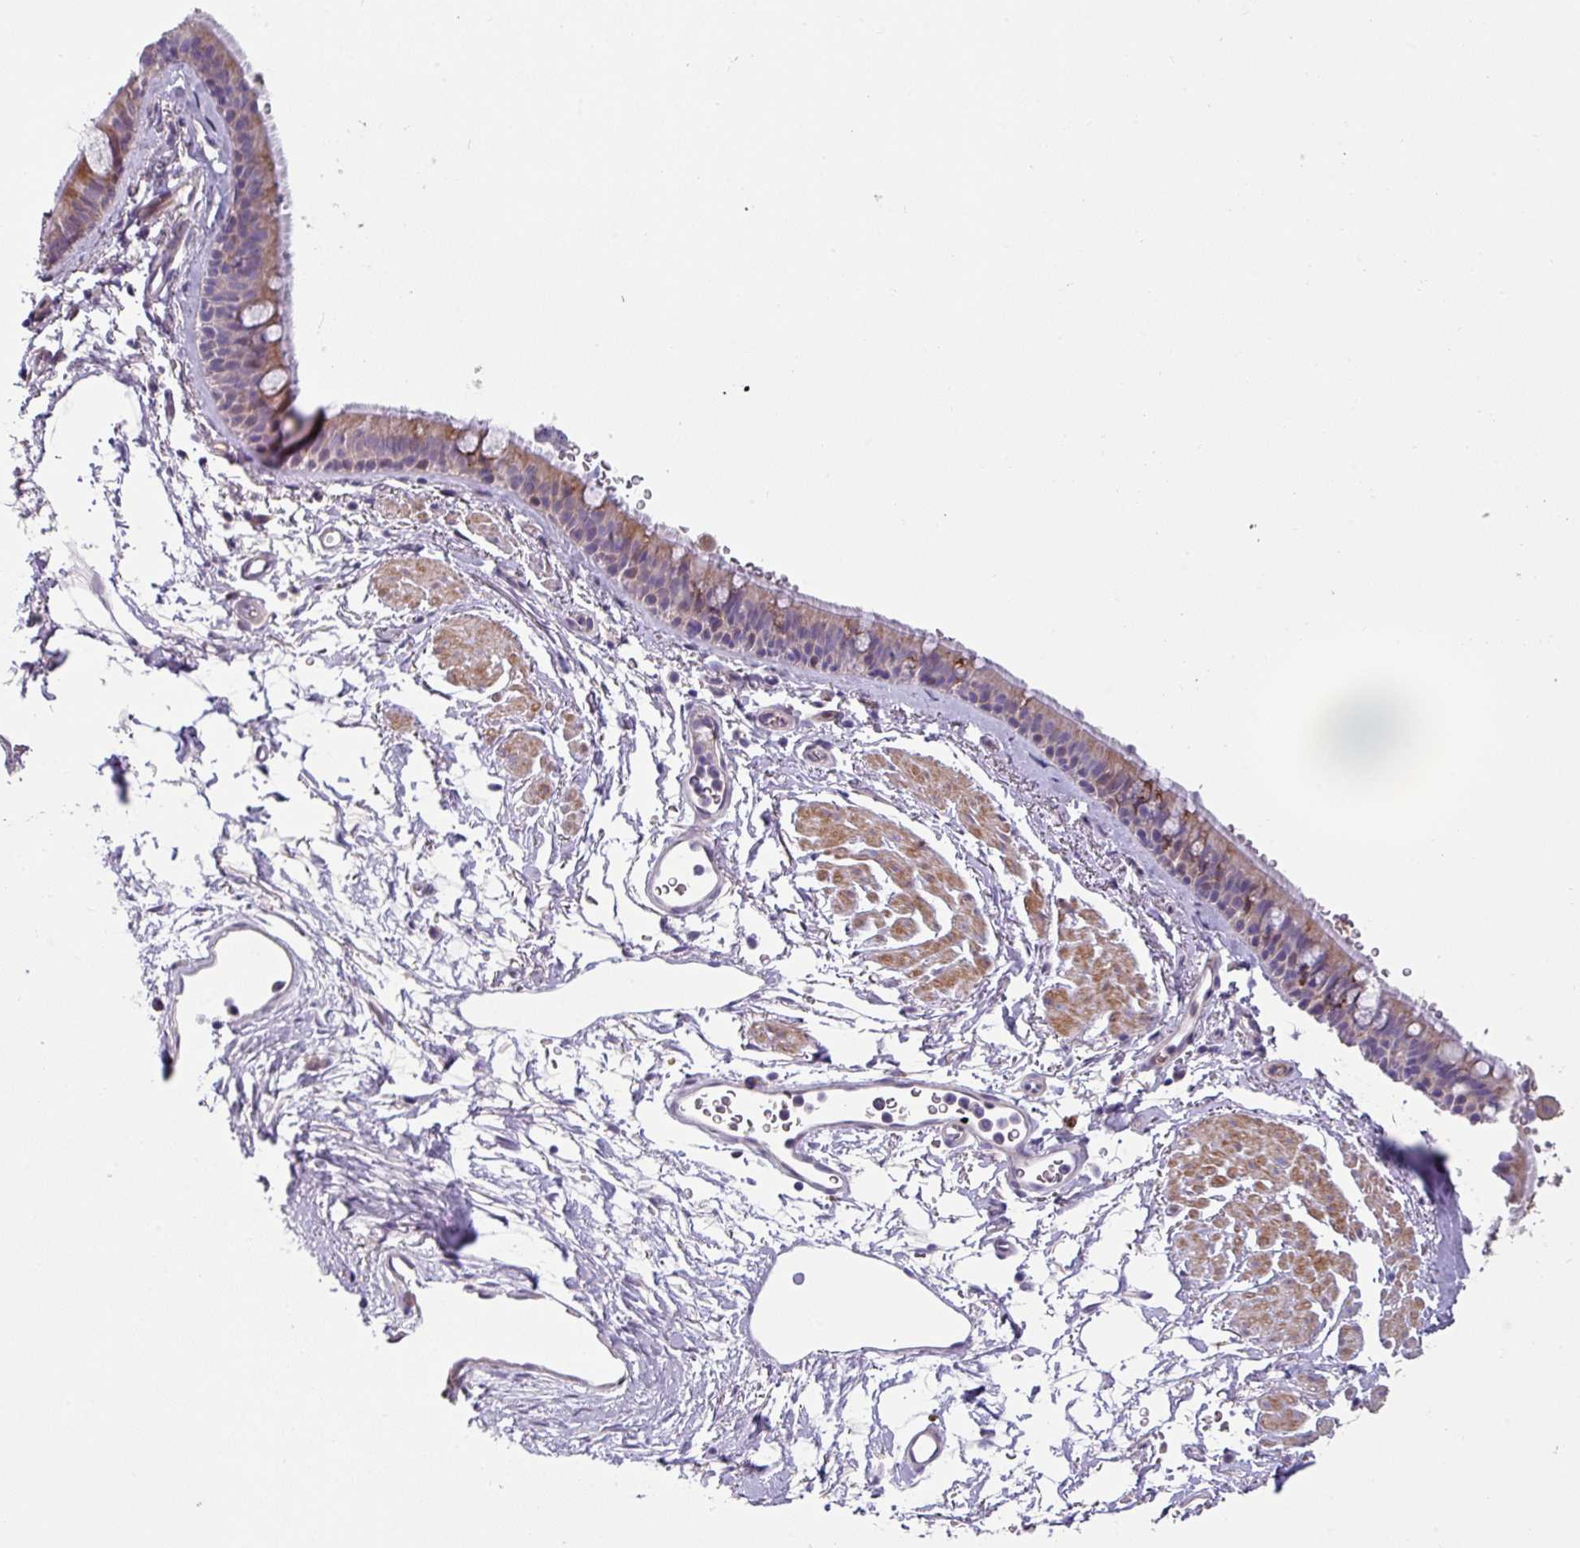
{"staining": {"intensity": "moderate", "quantity": "25%-75%", "location": "cytoplasmic/membranous"}, "tissue": "bronchus", "cell_type": "Respiratory epithelial cells", "image_type": "normal", "snomed": [{"axis": "morphology", "description": "Normal tissue, NOS"}, {"axis": "topography", "description": "Lymph node"}, {"axis": "topography", "description": "Cartilage tissue"}, {"axis": "topography", "description": "Bronchus"}], "caption": "Moderate cytoplasmic/membranous positivity for a protein is identified in approximately 25%-75% of respiratory epithelial cells of normal bronchus using immunohistochemistry.", "gene": "KLHL3", "patient": {"sex": "female", "age": 70}}